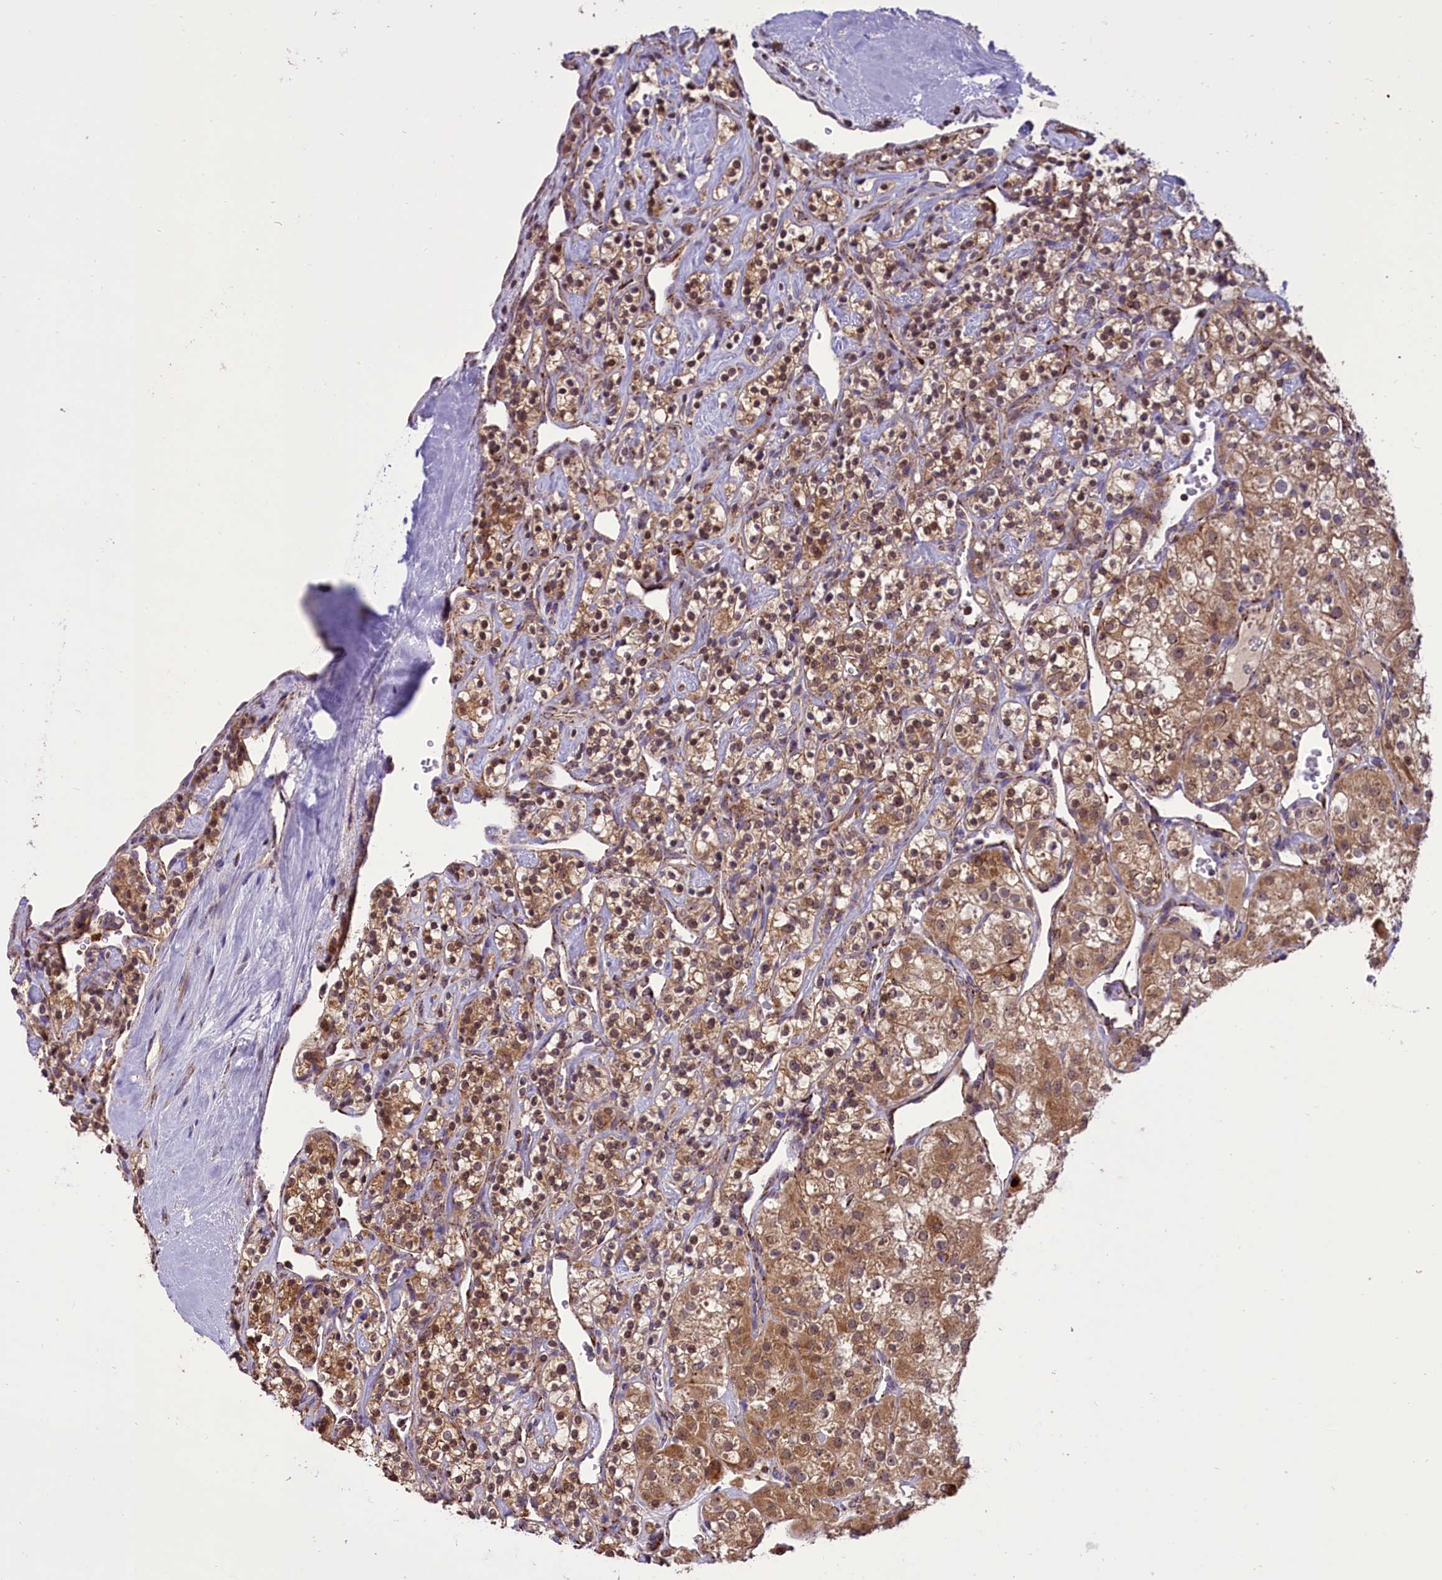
{"staining": {"intensity": "moderate", "quantity": ">75%", "location": "cytoplasmic/membranous,nuclear"}, "tissue": "renal cancer", "cell_type": "Tumor cells", "image_type": "cancer", "snomed": [{"axis": "morphology", "description": "Adenocarcinoma, NOS"}, {"axis": "topography", "description": "Kidney"}], "caption": "Immunohistochemistry of renal cancer (adenocarcinoma) exhibits medium levels of moderate cytoplasmic/membranous and nuclear positivity in about >75% of tumor cells.", "gene": "GLRX5", "patient": {"sex": "male", "age": 77}}